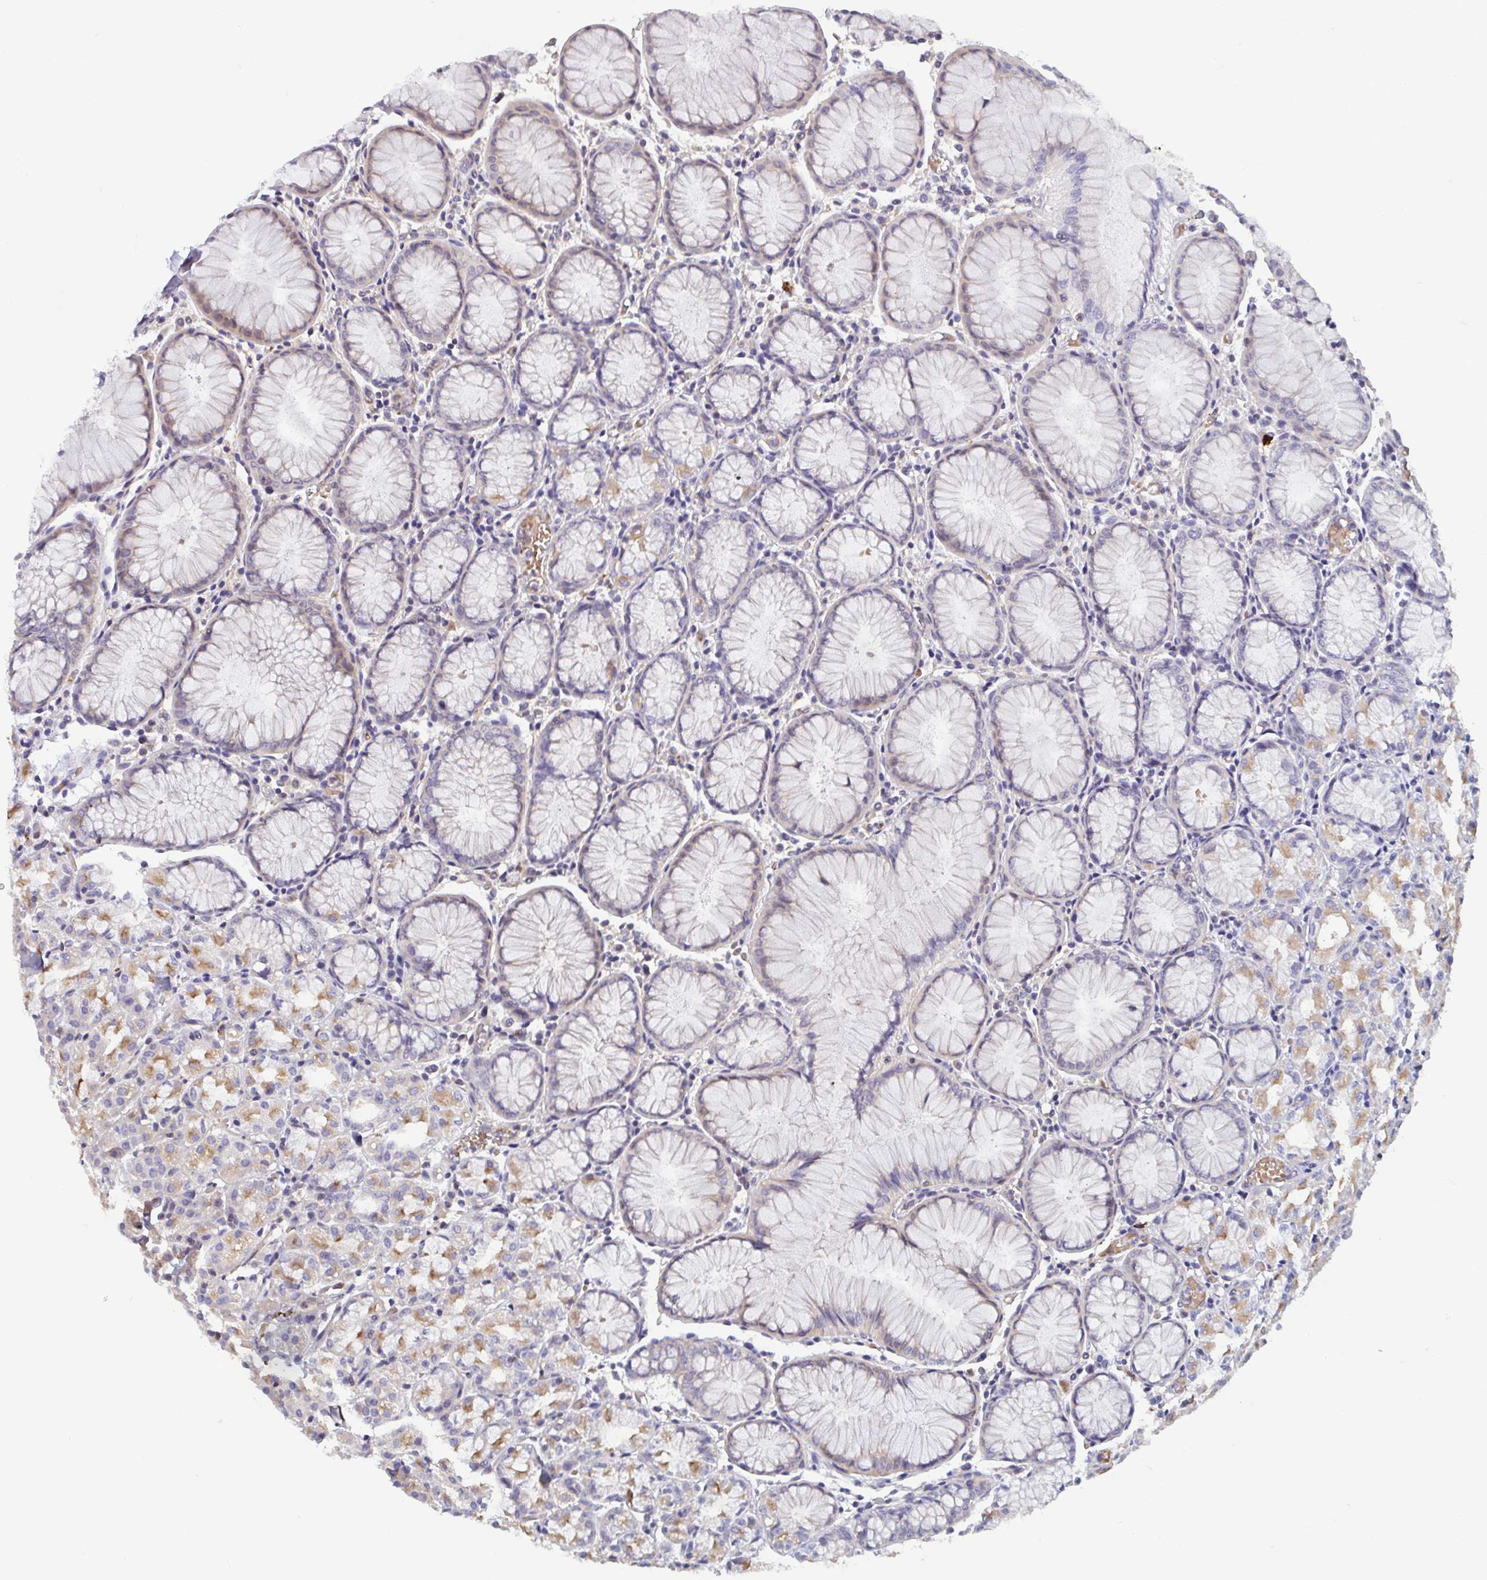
{"staining": {"intensity": "moderate", "quantity": "<25%", "location": "cytoplasmic/membranous"}, "tissue": "stomach", "cell_type": "Glandular cells", "image_type": "normal", "snomed": [{"axis": "morphology", "description": "Normal tissue, NOS"}, {"axis": "topography", "description": "Stomach"}], "caption": "Unremarkable stomach reveals moderate cytoplasmic/membranous expression in approximately <25% of glandular cells, visualized by immunohistochemistry.", "gene": "LRRC38", "patient": {"sex": "female", "age": 57}}